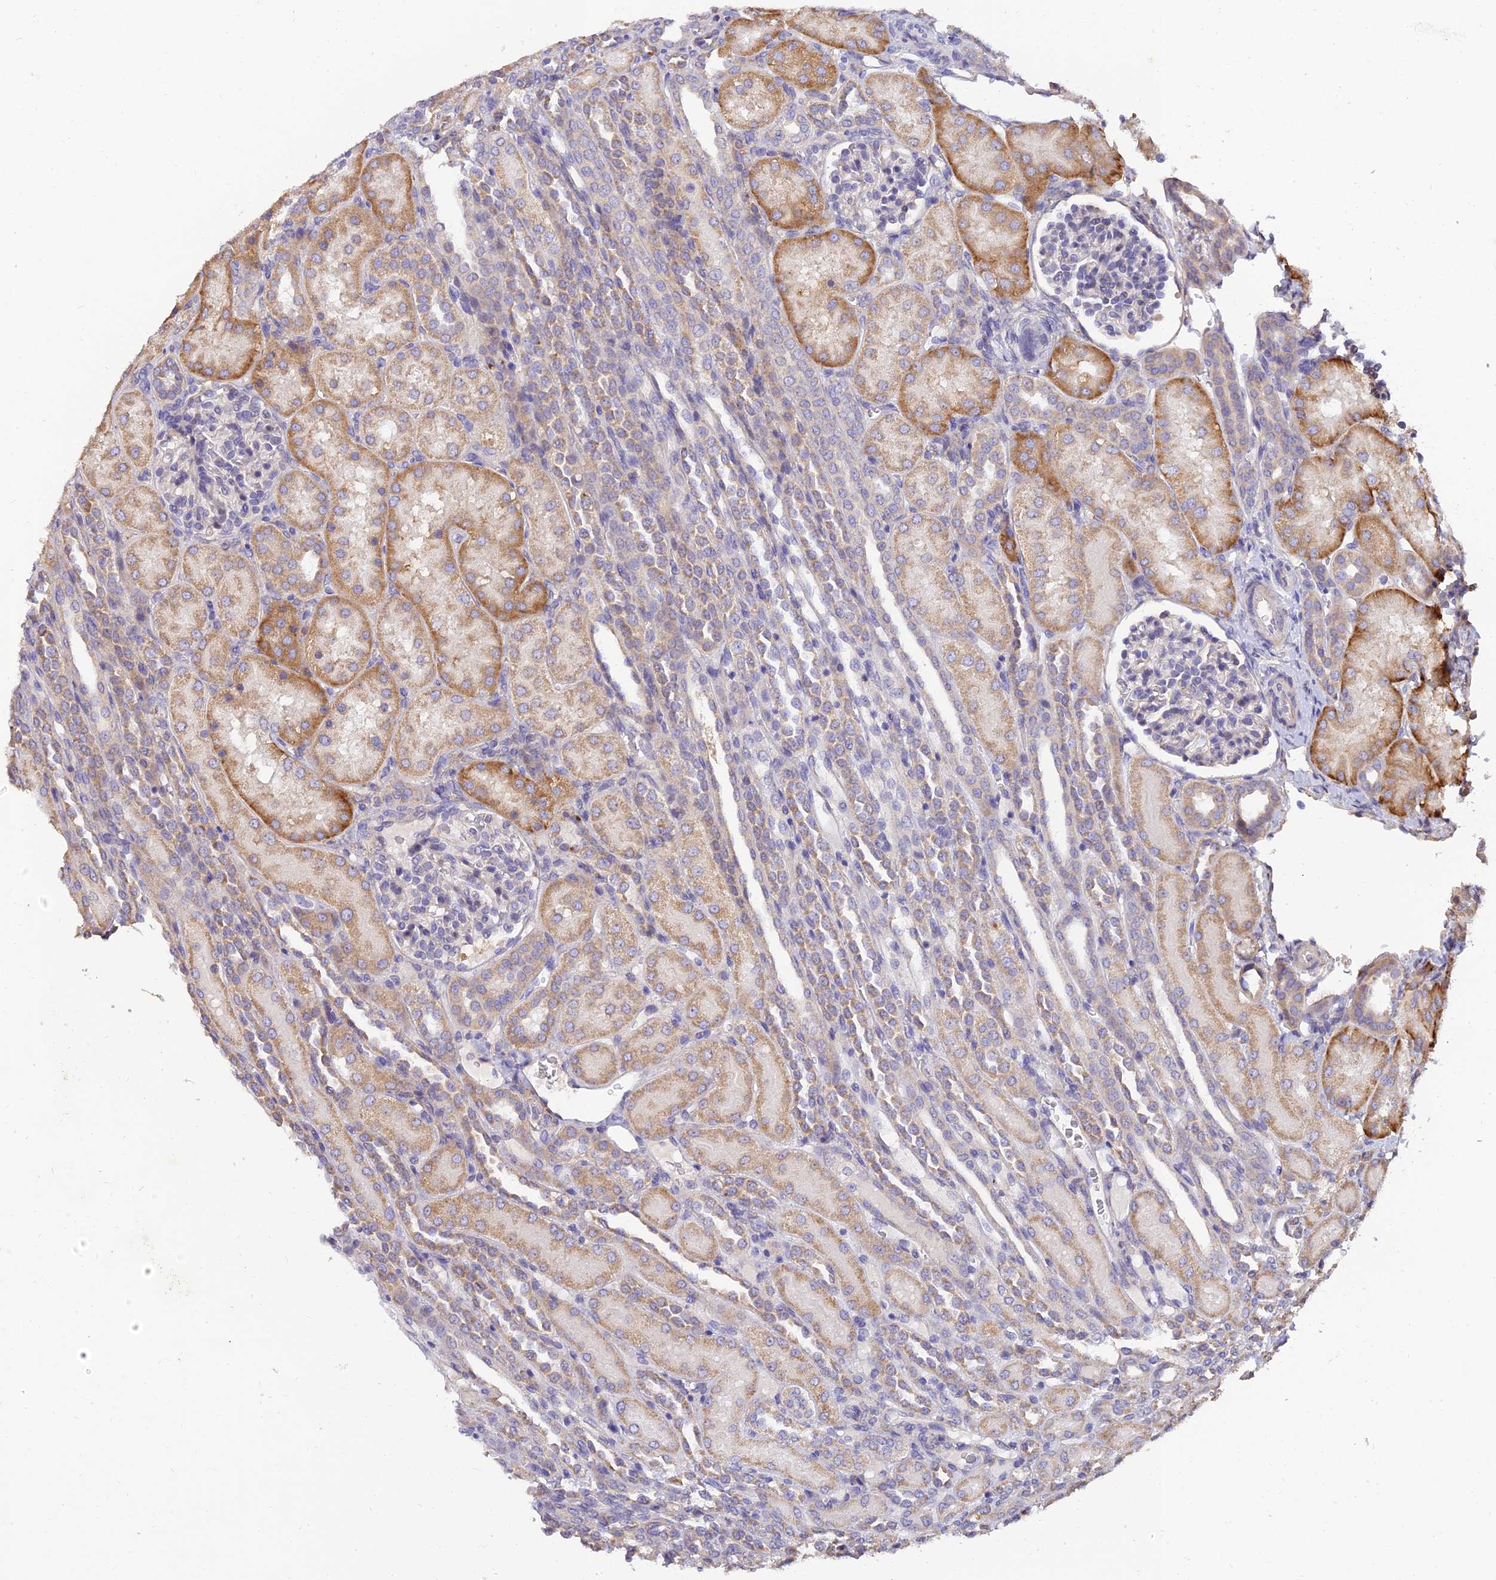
{"staining": {"intensity": "weak", "quantity": "<25%", "location": "cytoplasmic/membranous"}, "tissue": "kidney", "cell_type": "Cells in glomeruli", "image_type": "normal", "snomed": [{"axis": "morphology", "description": "Normal tissue, NOS"}, {"axis": "topography", "description": "Kidney"}], "caption": "Immunohistochemistry image of benign kidney stained for a protein (brown), which exhibits no staining in cells in glomeruli.", "gene": "ARL8A", "patient": {"sex": "male", "age": 1}}